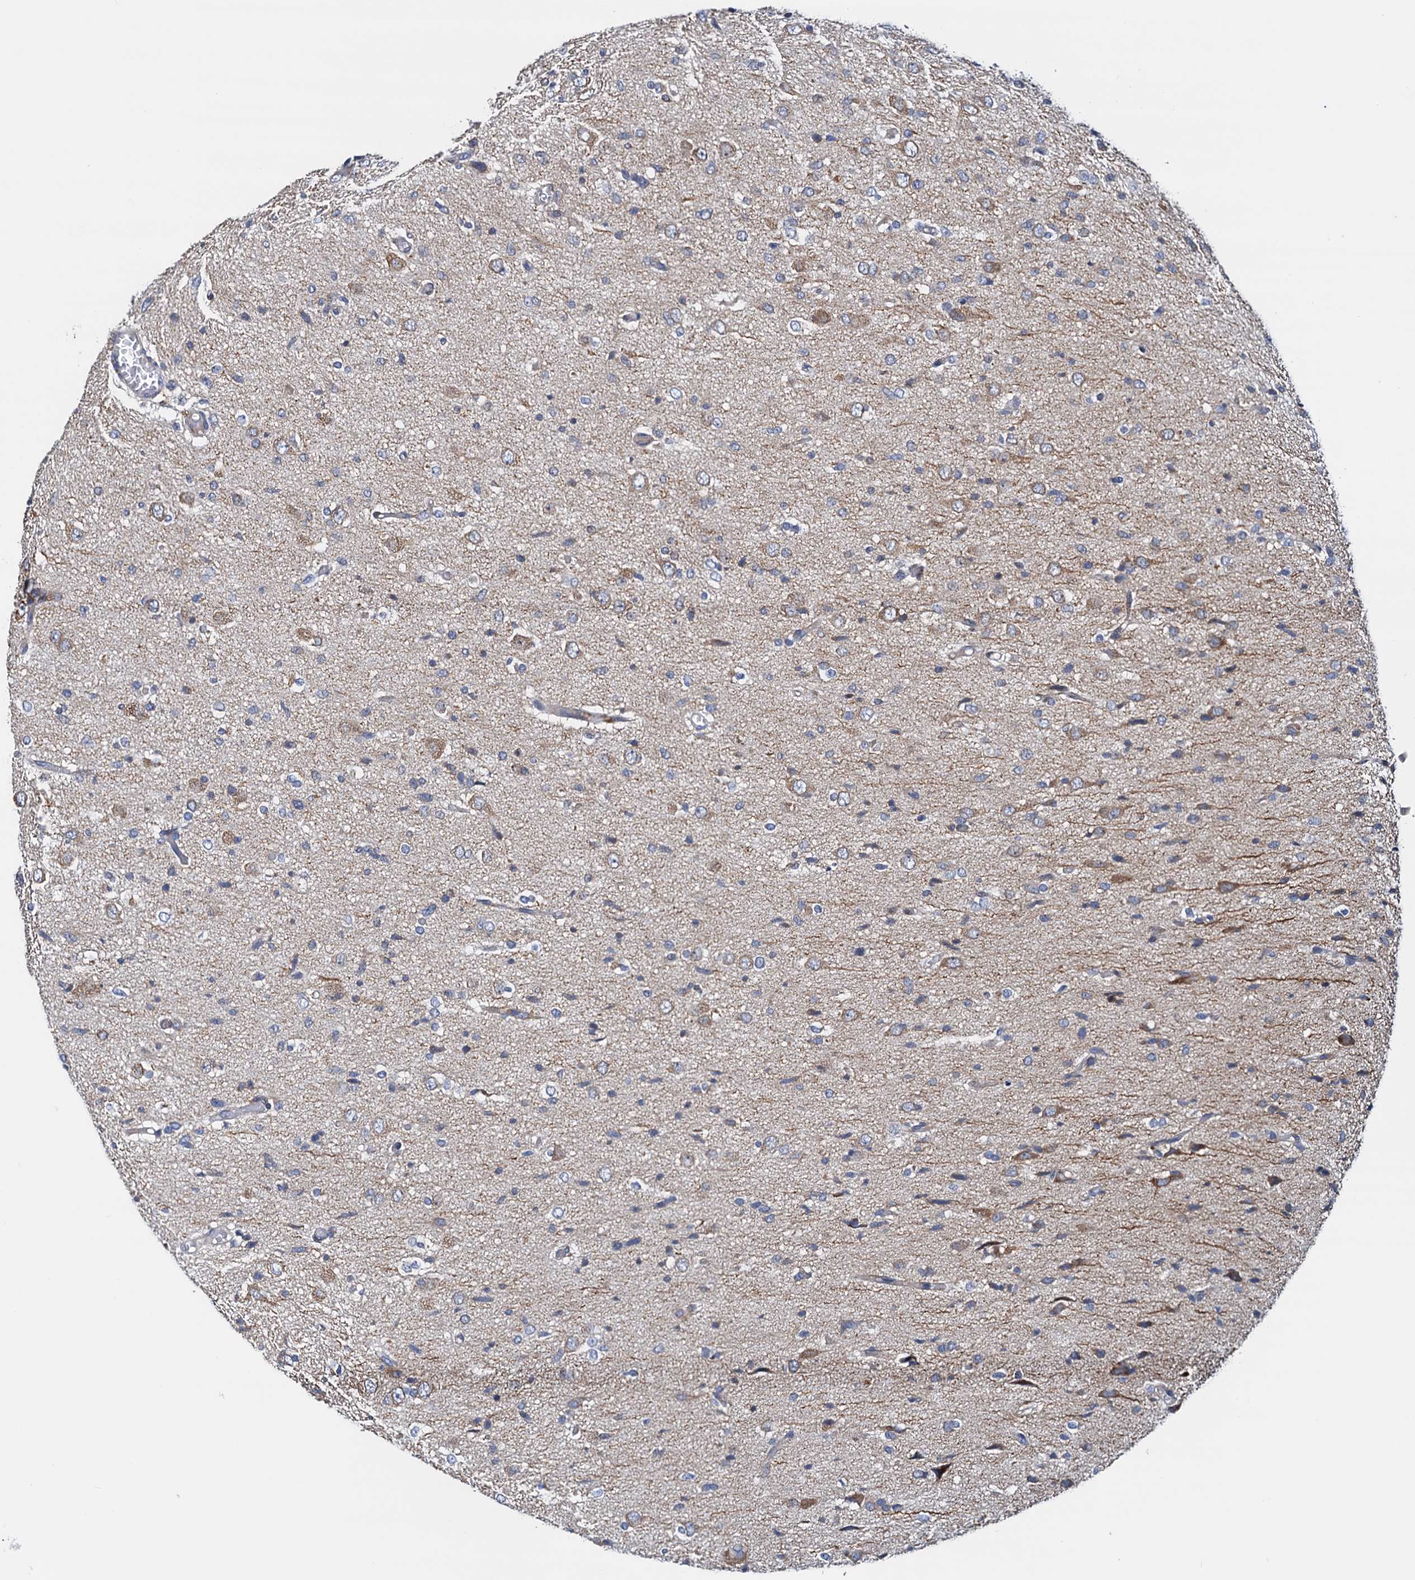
{"staining": {"intensity": "moderate", "quantity": "<25%", "location": "cytoplasmic/membranous"}, "tissue": "glioma", "cell_type": "Tumor cells", "image_type": "cancer", "snomed": [{"axis": "morphology", "description": "Glioma, malignant, High grade"}, {"axis": "topography", "description": "Brain"}], "caption": "This is an image of IHC staining of malignant glioma (high-grade), which shows moderate staining in the cytoplasmic/membranous of tumor cells.", "gene": "RASSF9", "patient": {"sex": "female", "age": 59}}